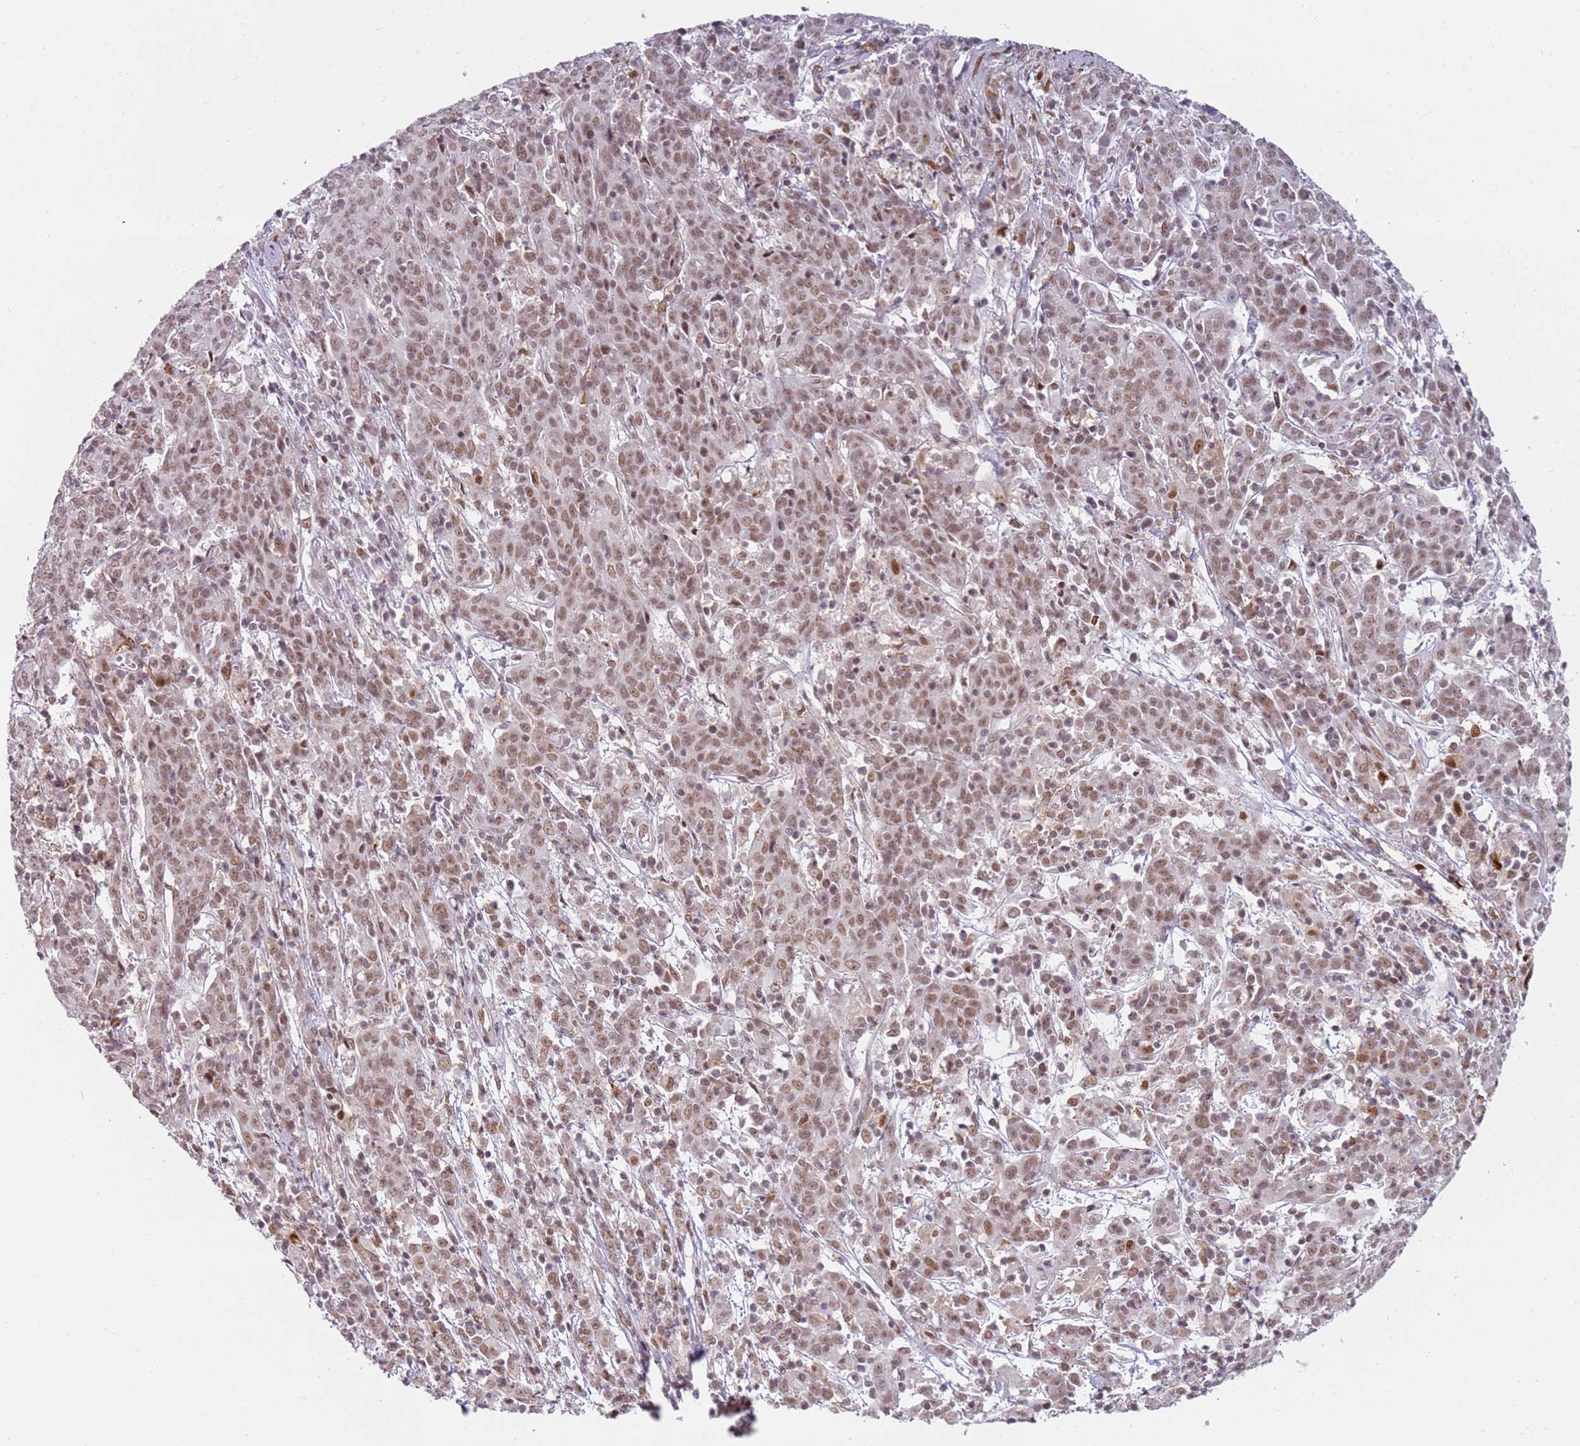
{"staining": {"intensity": "moderate", "quantity": ">75%", "location": "nuclear"}, "tissue": "cervical cancer", "cell_type": "Tumor cells", "image_type": "cancer", "snomed": [{"axis": "morphology", "description": "Squamous cell carcinoma, NOS"}, {"axis": "topography", "description": "Cervix"}], "caption": "This histopathology image shows immunohistochemistry (IHC) staining of cervical squamous cell carcinoma, with medium moderate nuclear expression in approximately >75% of tumor cells.", "gene": "PHC2", "patient": {"sex": "female", "age": 67}}